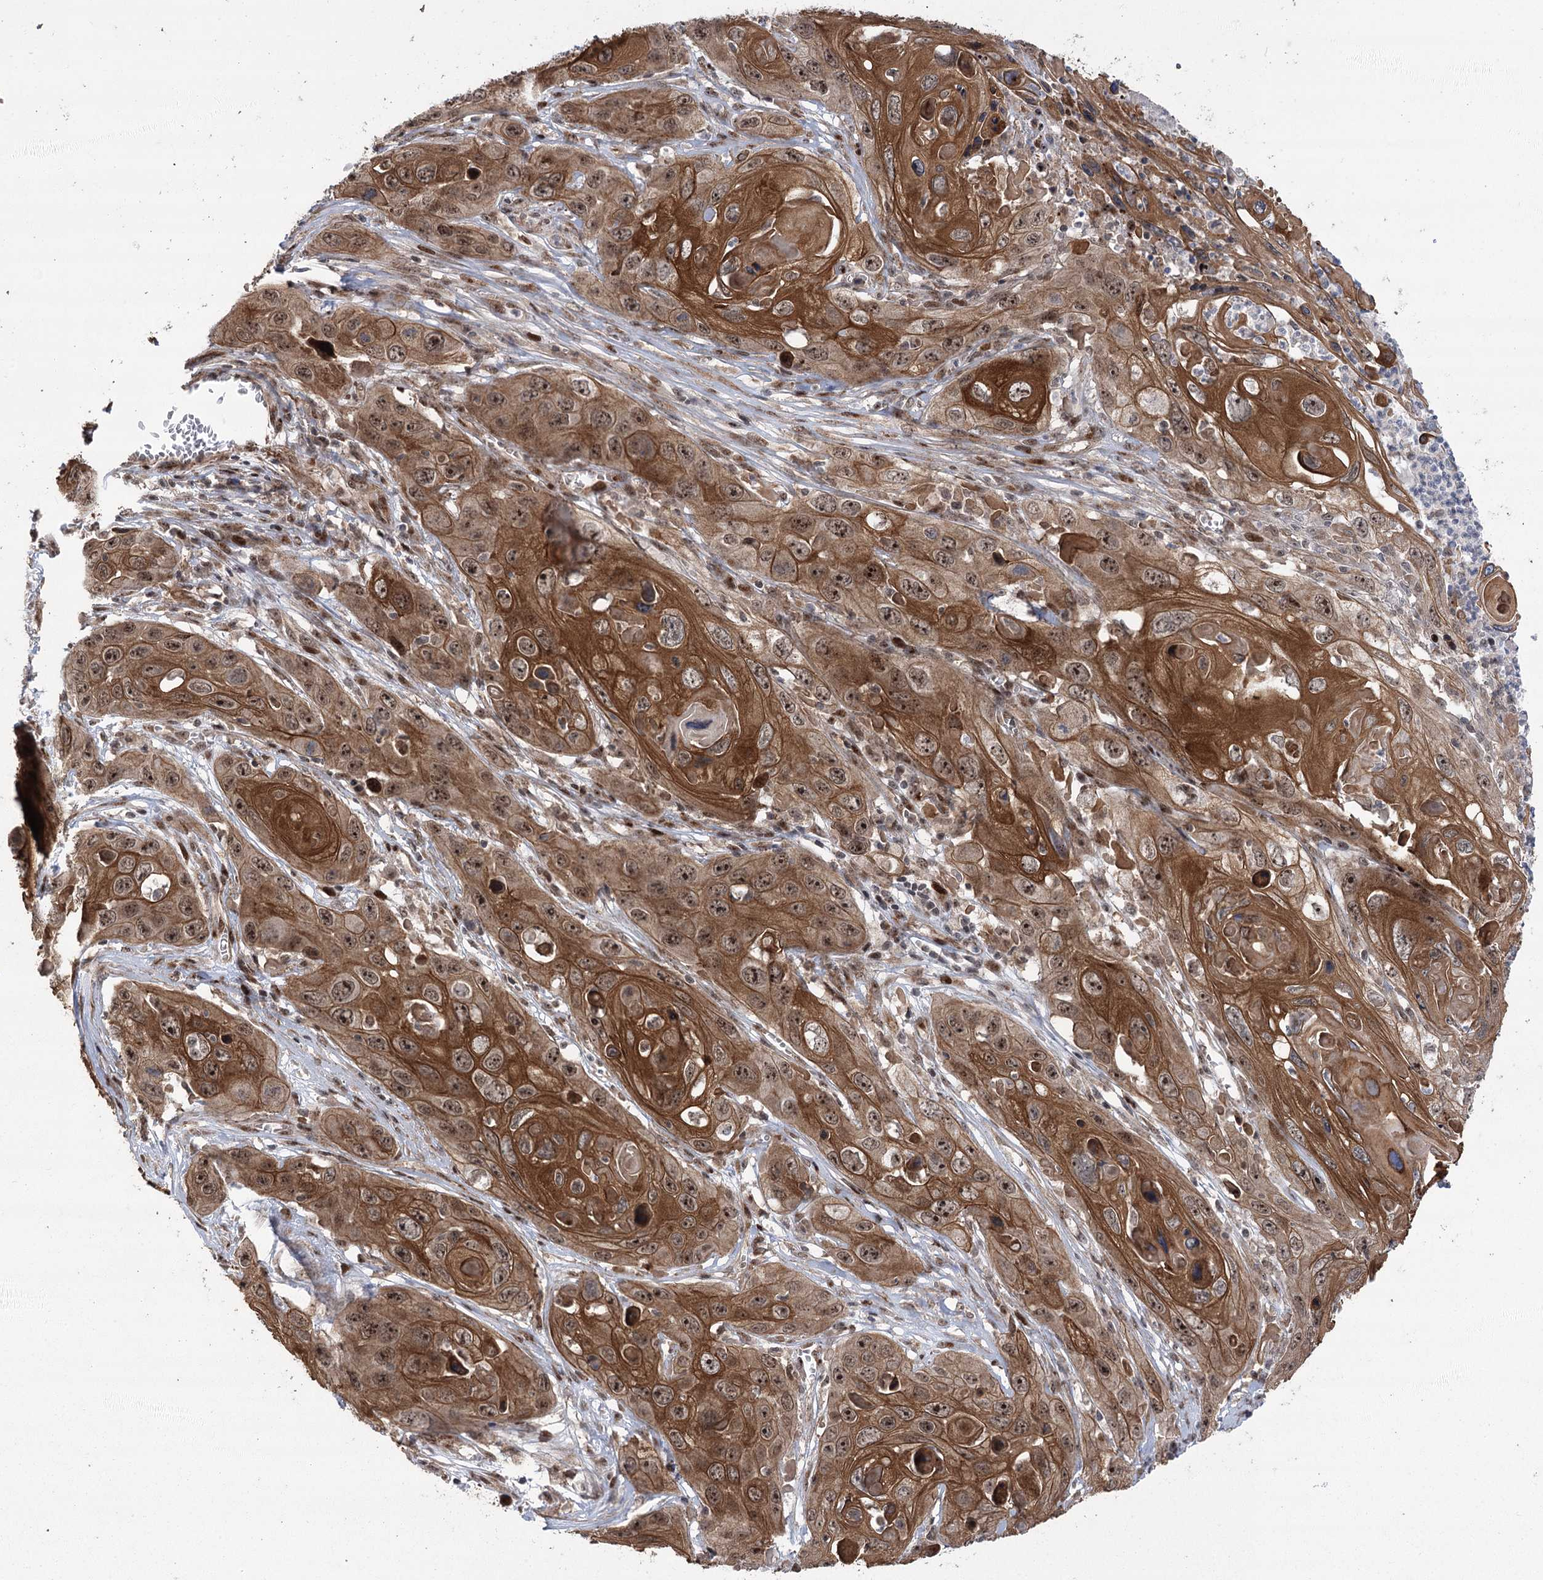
{"staining": {"intensity": "moderate", "quantity": ">75%", "location": "cytoplasmic/membranous,nuclear"}, "tissue": "skin cancer", "cell_type": "Tumor cells", "image_type": "cancer", "snomed": [{"axis": "morphology", "description": "Squamous cell carcinoma, NOS"}, {"axis": "topography", "description": "Skin"}], "caption": "Squamous cell carcinoma (skin) stained with immunohistochemistry (IHC) displays moderate cytoplasmic/membranous and nuclear staining in about >75% of tumor cells.", "gene": "PARM1", "patient": {"sex": "male", "age": 55}}